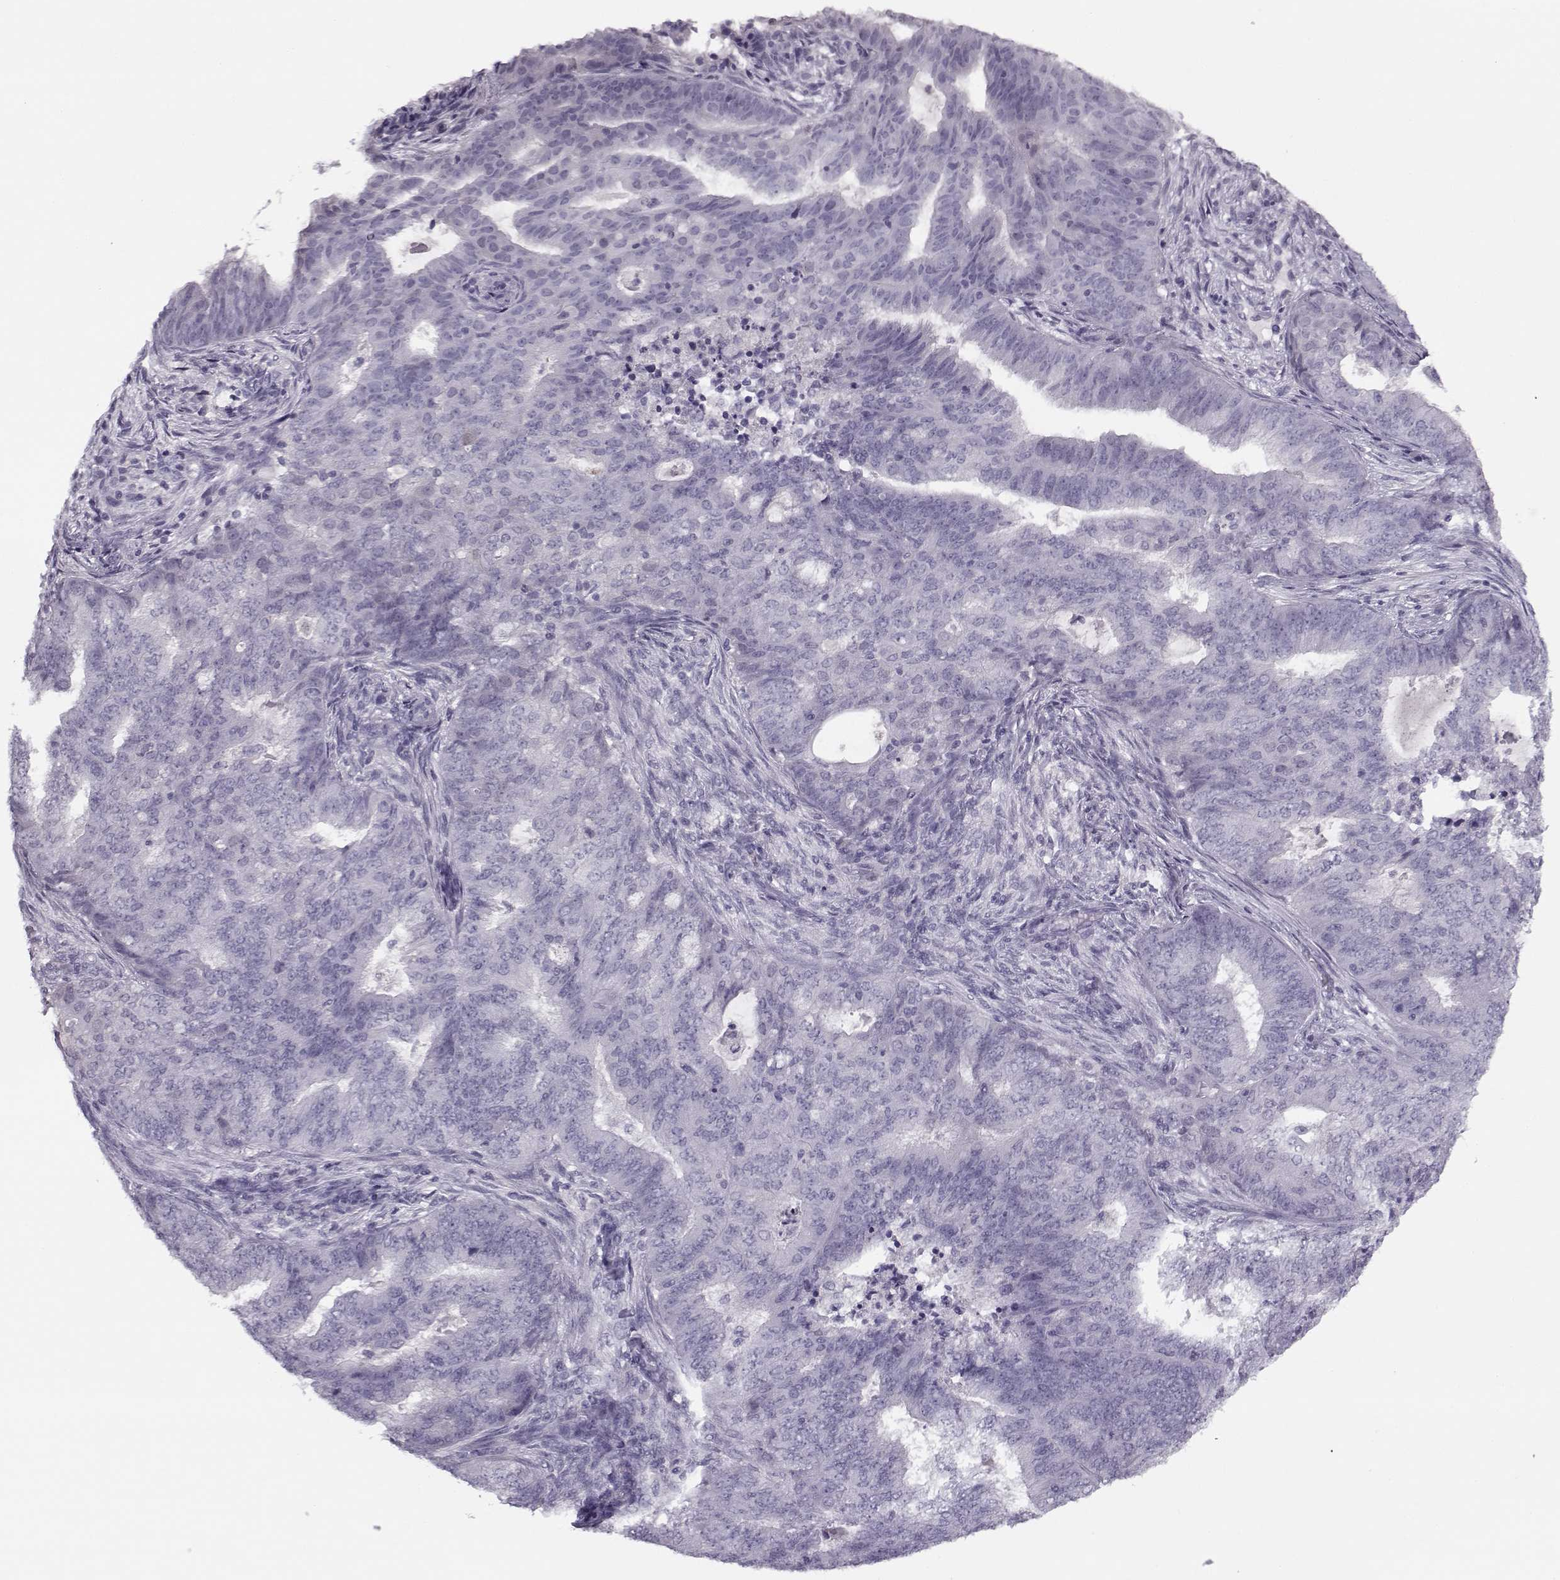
{"staining": {"intensity": "negative", "quantity": "none", "location": "none"}, "tissue": "endometrial cancer", "cell_type": "Tumor cells", "image_type": "cancer", "snomed": [{"axis": "morphology", "description": "Adenocarcinoma, NOS"}, {"axis": "topography", "description": "Endometrium"}], "caption": "High magnification brightfield microscopy of endometrial adenocarcinoma stained with DAB (brown) and counterstained with hematoxylin (blue): tumor cells show no significant positivity.", "gene": "PNMT", "patient": {"sex": "female", "age": 62}}